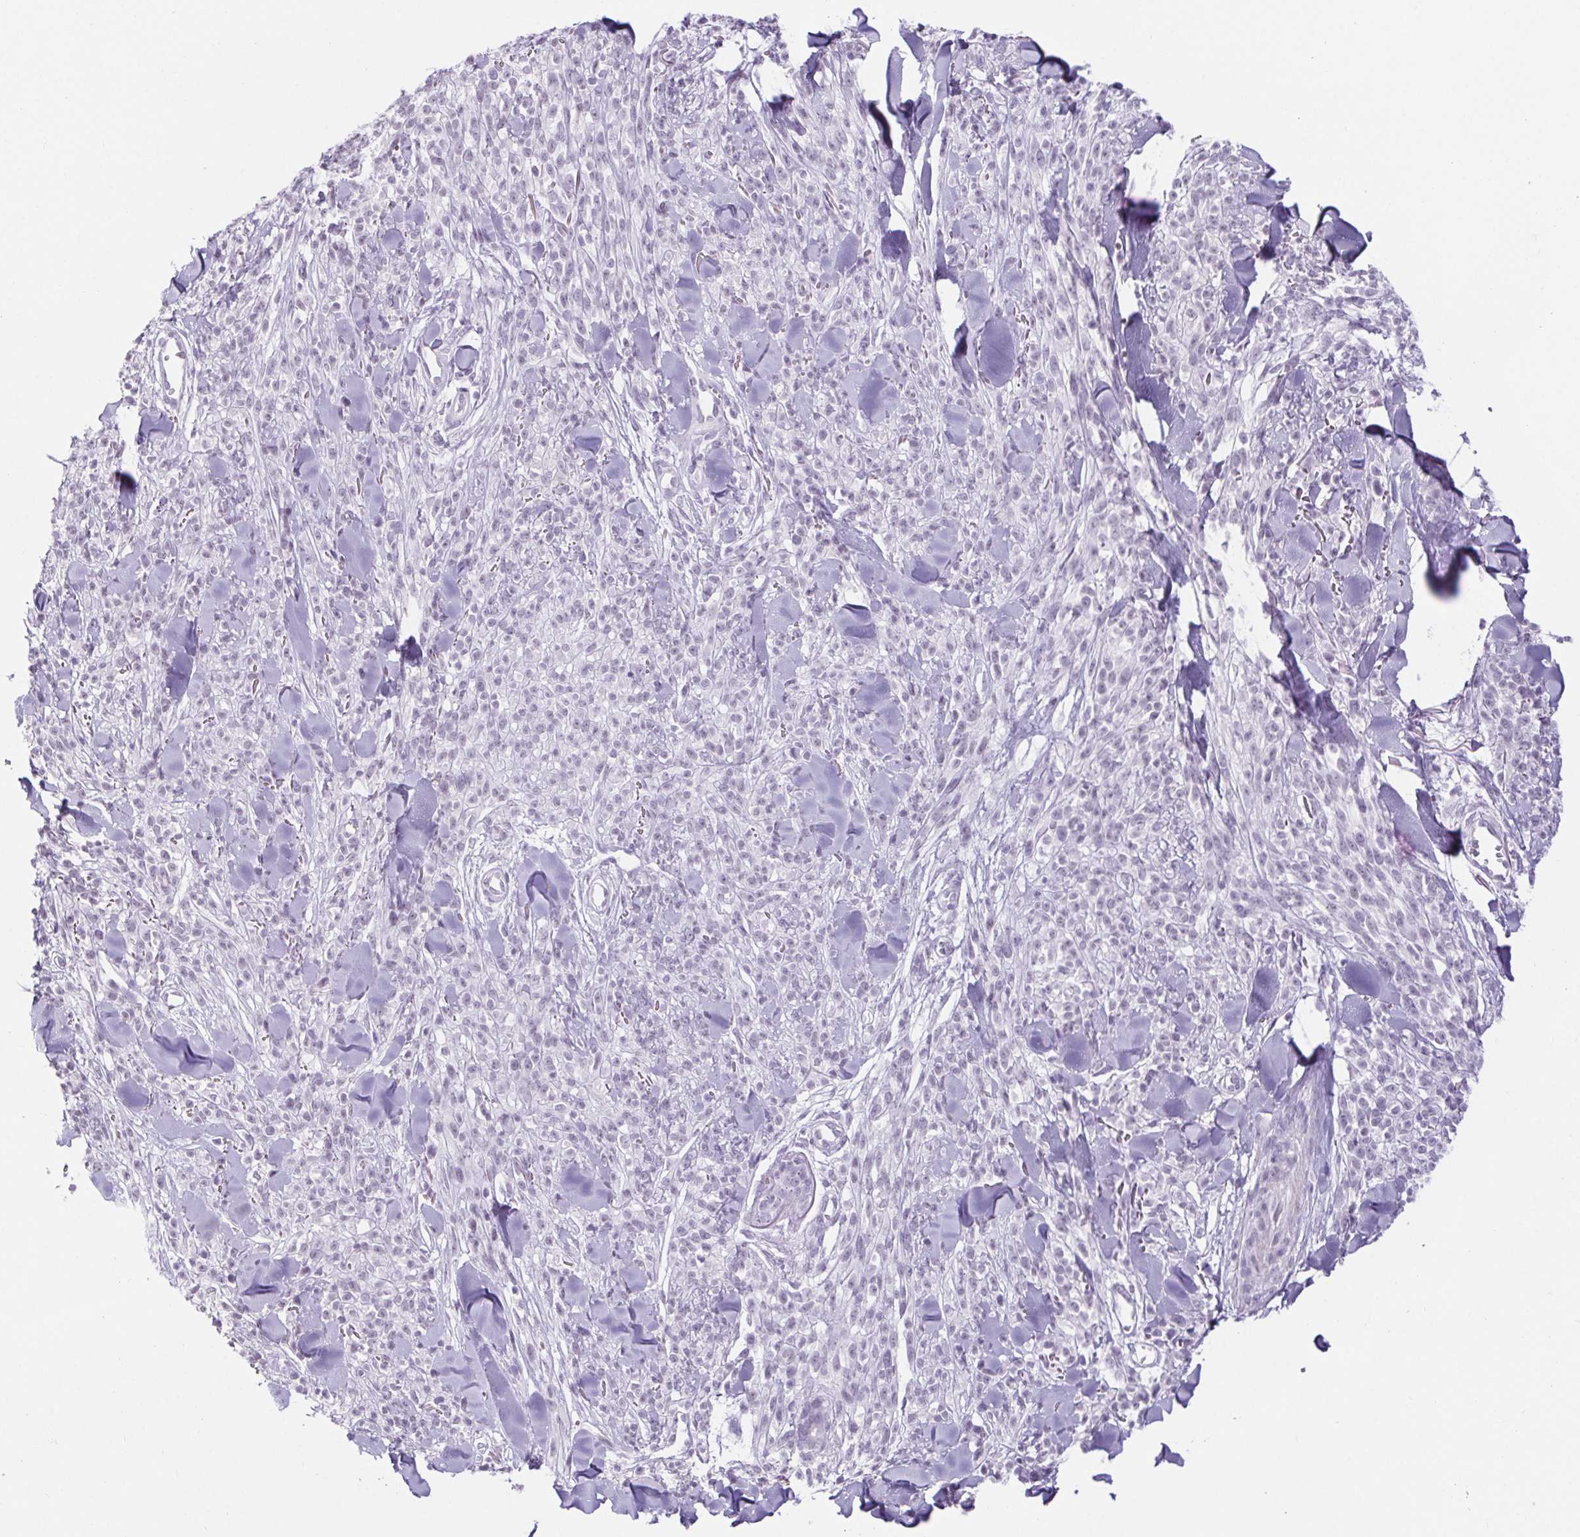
{"staining": {"intensity": "negative", "quantity": "none", "location": "none"}, "tissue": "melanoma", "cell_type": "Tumor cells", "image_type": "cancer", "snomed": [{"axis": "morphology", "description": "Malignant melanoma, NOS"}, {"axis": "topography", "description": "Skin"}, {"axis": "topography", "description": "Skin of trunk"}], "caption": "Melanoma stained for a protein using immunohistochemistry shows no staining tumor cells.", "gene": "BCAS1", "patient": {"sex": "male", "age": 74}}